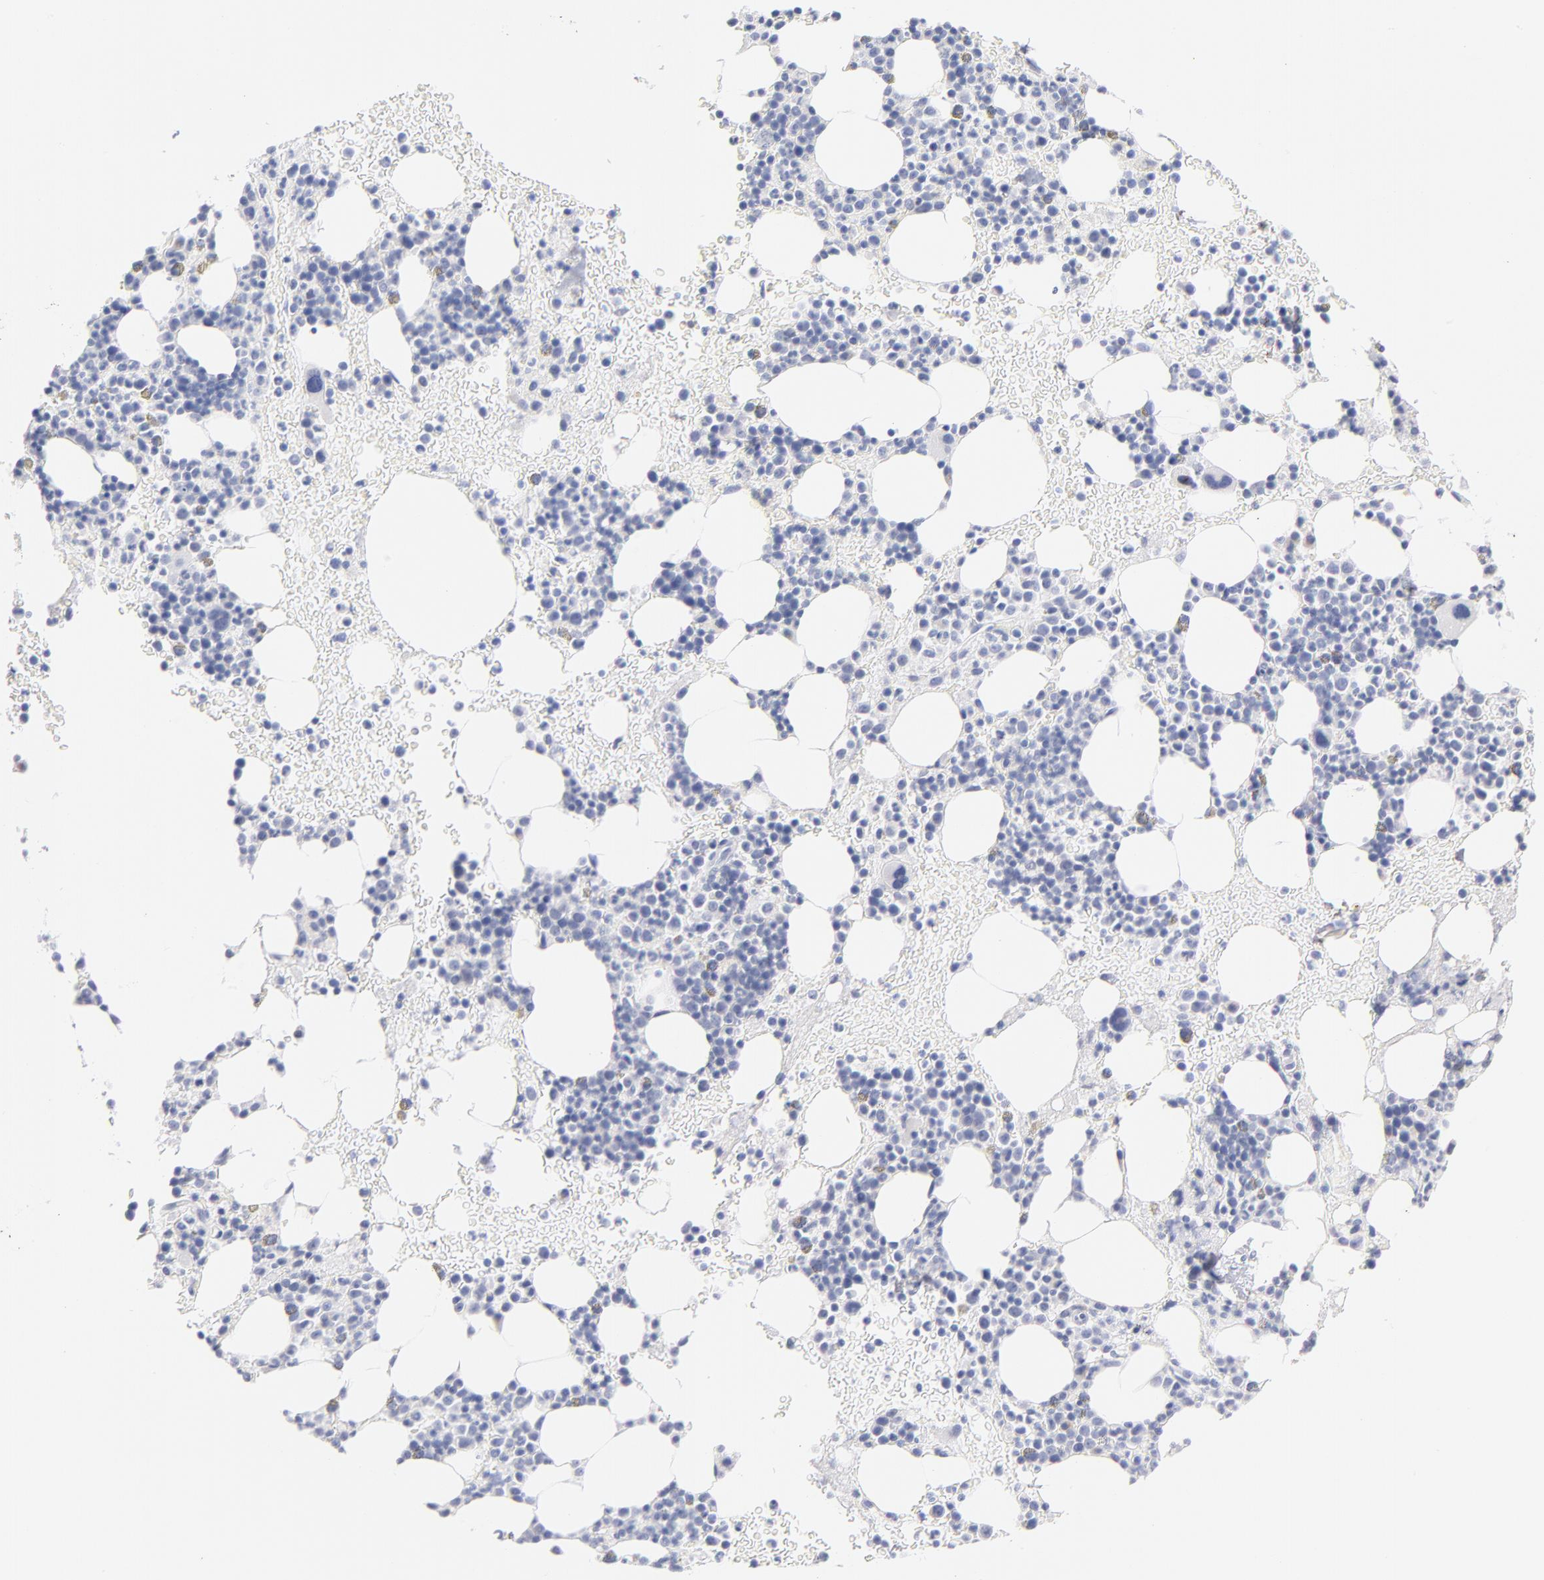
{"staining": {"intensity": "negative", "quantity": "none", "location": "none"}, "tissue": "bone marrow", "cell_type": "Hematopoietic cells", "image_type": "normal", "snomed": [{"axis": "morphology", "description": "Normal tissue, NOS"}, {"axis": "topography", "description": "Bone marrow"}], "caption": "DAB (3,3'-diaminobenzidine) immunohistochemical staining of normal human bone marrow exhibits no significant staining in hematopoietic cells. (DAB (3,3'-diaminobenzidine) immunohistochemistry visualized using brightfield microscopy, high magnification).", "gene": "KHNYN", "patient": {"sex": "male", "age": 17}}